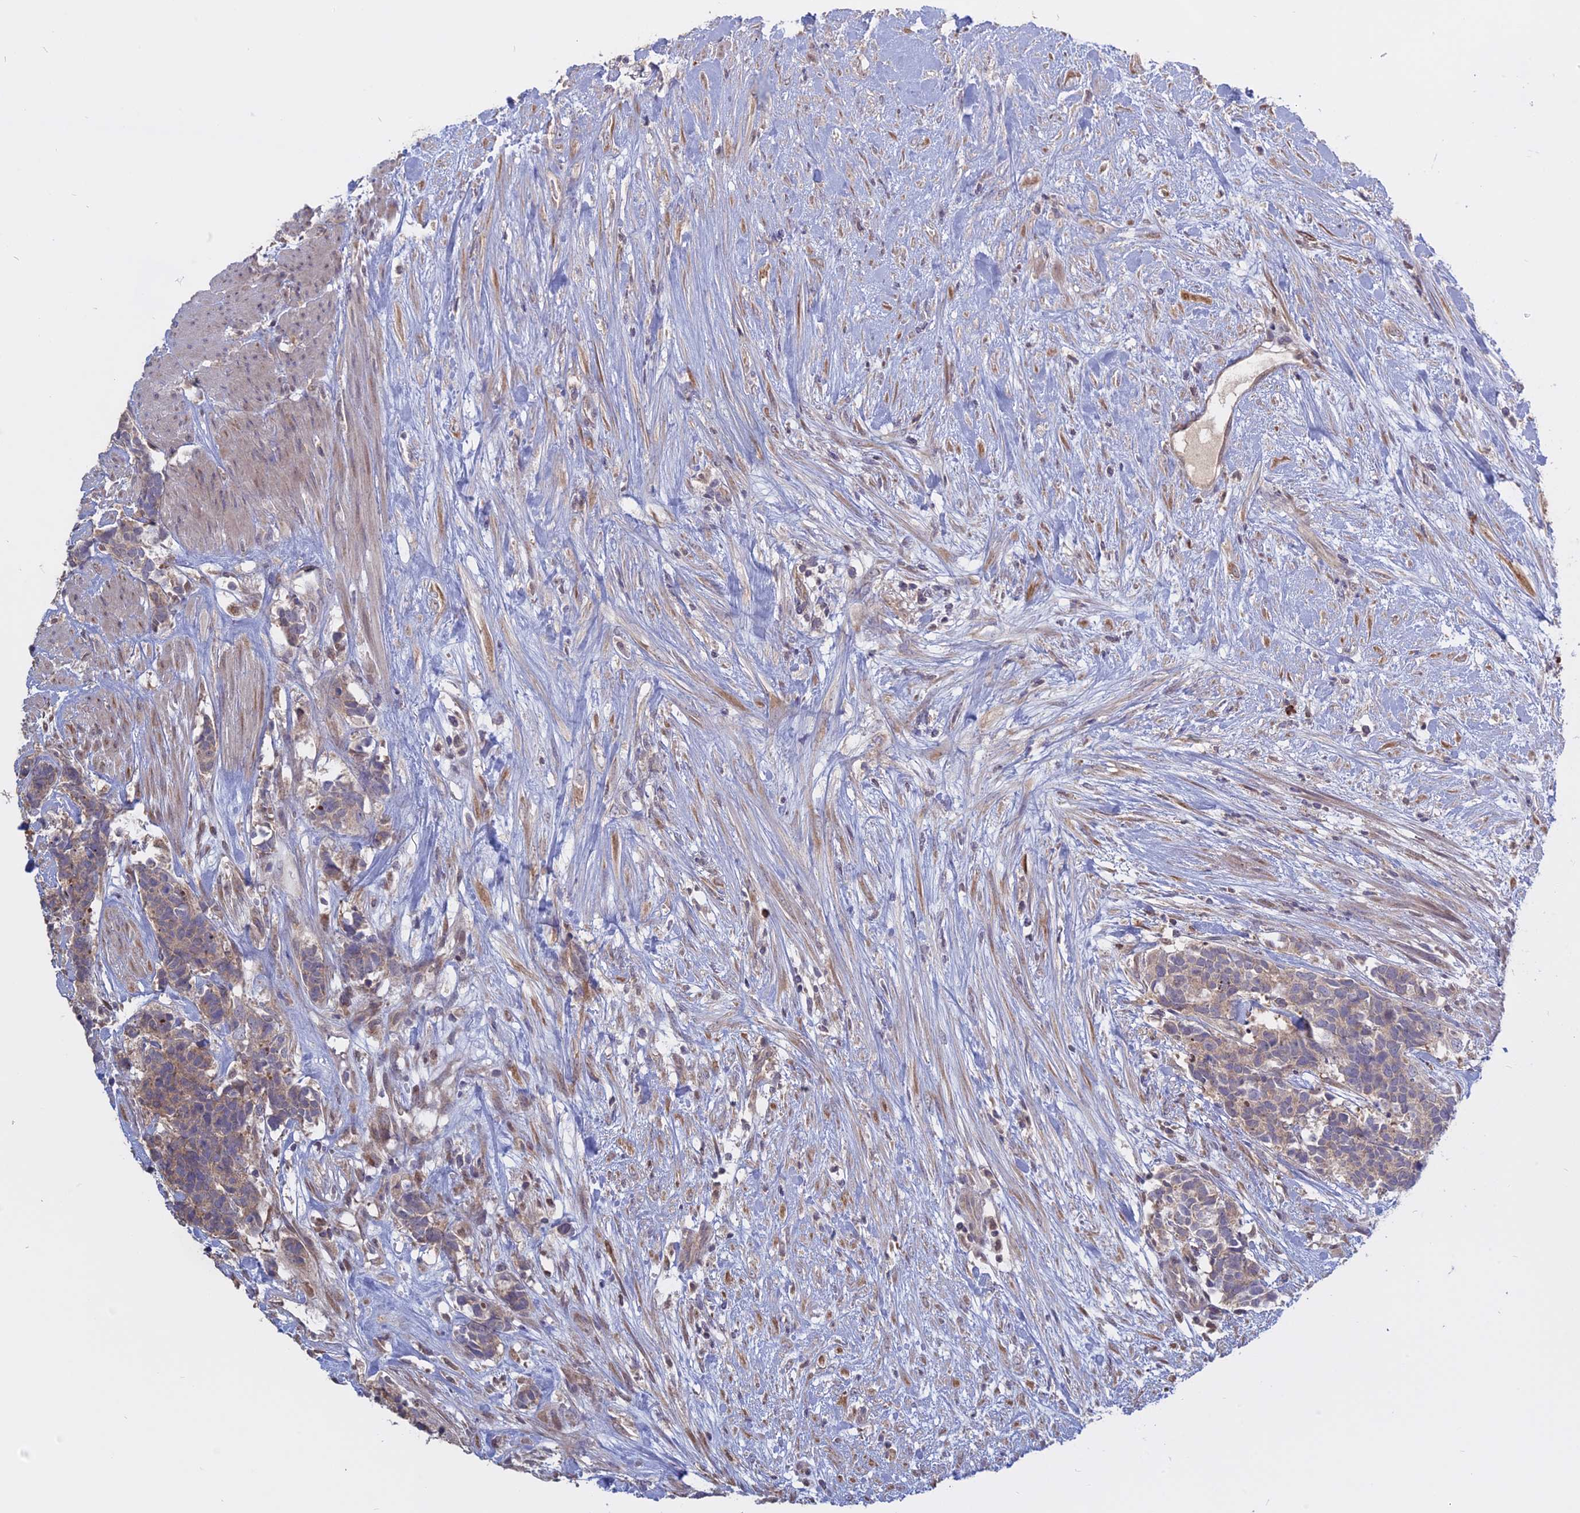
{"staining": {"intensity": "weak", "quantity": "25%-75%", "location": "cytoplasmic/membranous"}, "tissue": "carcinoid", "cell_type": "Tumor cells", "image_type": "cancer", "snomed": [{"axis": "morphology", "description": "Carcinoma, NOS"}, {"axis": "morphology", "description": "Carcinoid, malignant, NOS"}, {"axis": "topography", "description": "Prostate"}], "caption": "Human carcinoma stained for a protein (brown) exhibits weak cytoplasmic/membranous positive expression in approximately 25%-75% of tumor cells.", "gene": "TMEM208", "patient": {"sex": "male", "age": 57}}